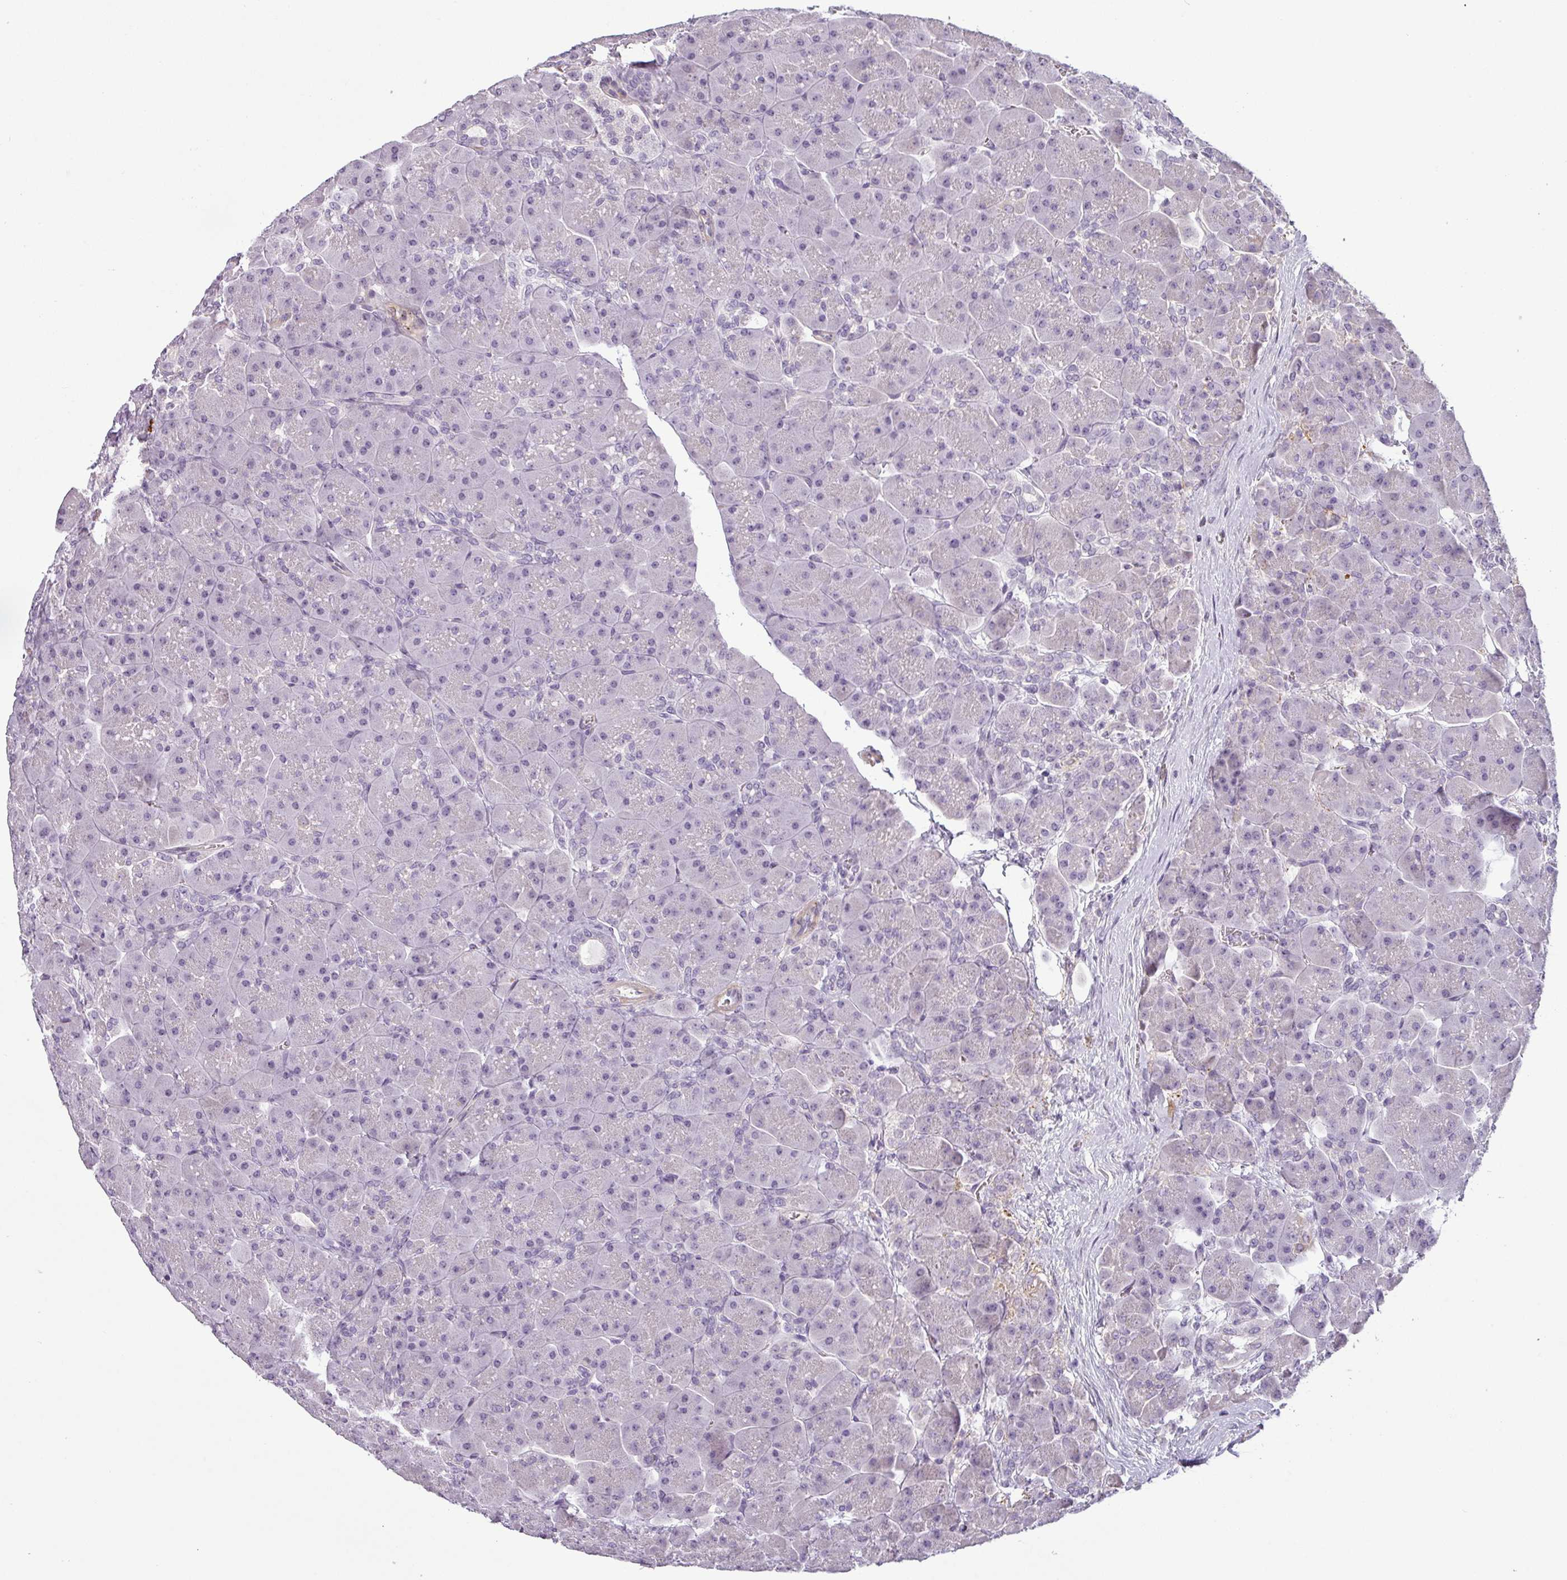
{"staining": {"intensity": "negative", "quantity": "none", "location": "none"}, "tissue": "pancreas", "cell_type": "Exocrine glandular cells", "image_type": "normal", "snomed": [{"axis": "morphology", "description": "Normal tissue, NOS"}, {"axis": "topography", "description": "Pancreas"}], "caption": "Exocrine glandular cells are negative for protein expression in normal human pancreas. (Stains: DAB immunohistochemistry with hematoxylin counter stain, Microscopy: brightfield microscopy at high magnification).", "gene": "APOC1", "patient": {"sex": "male", "age": 66}}